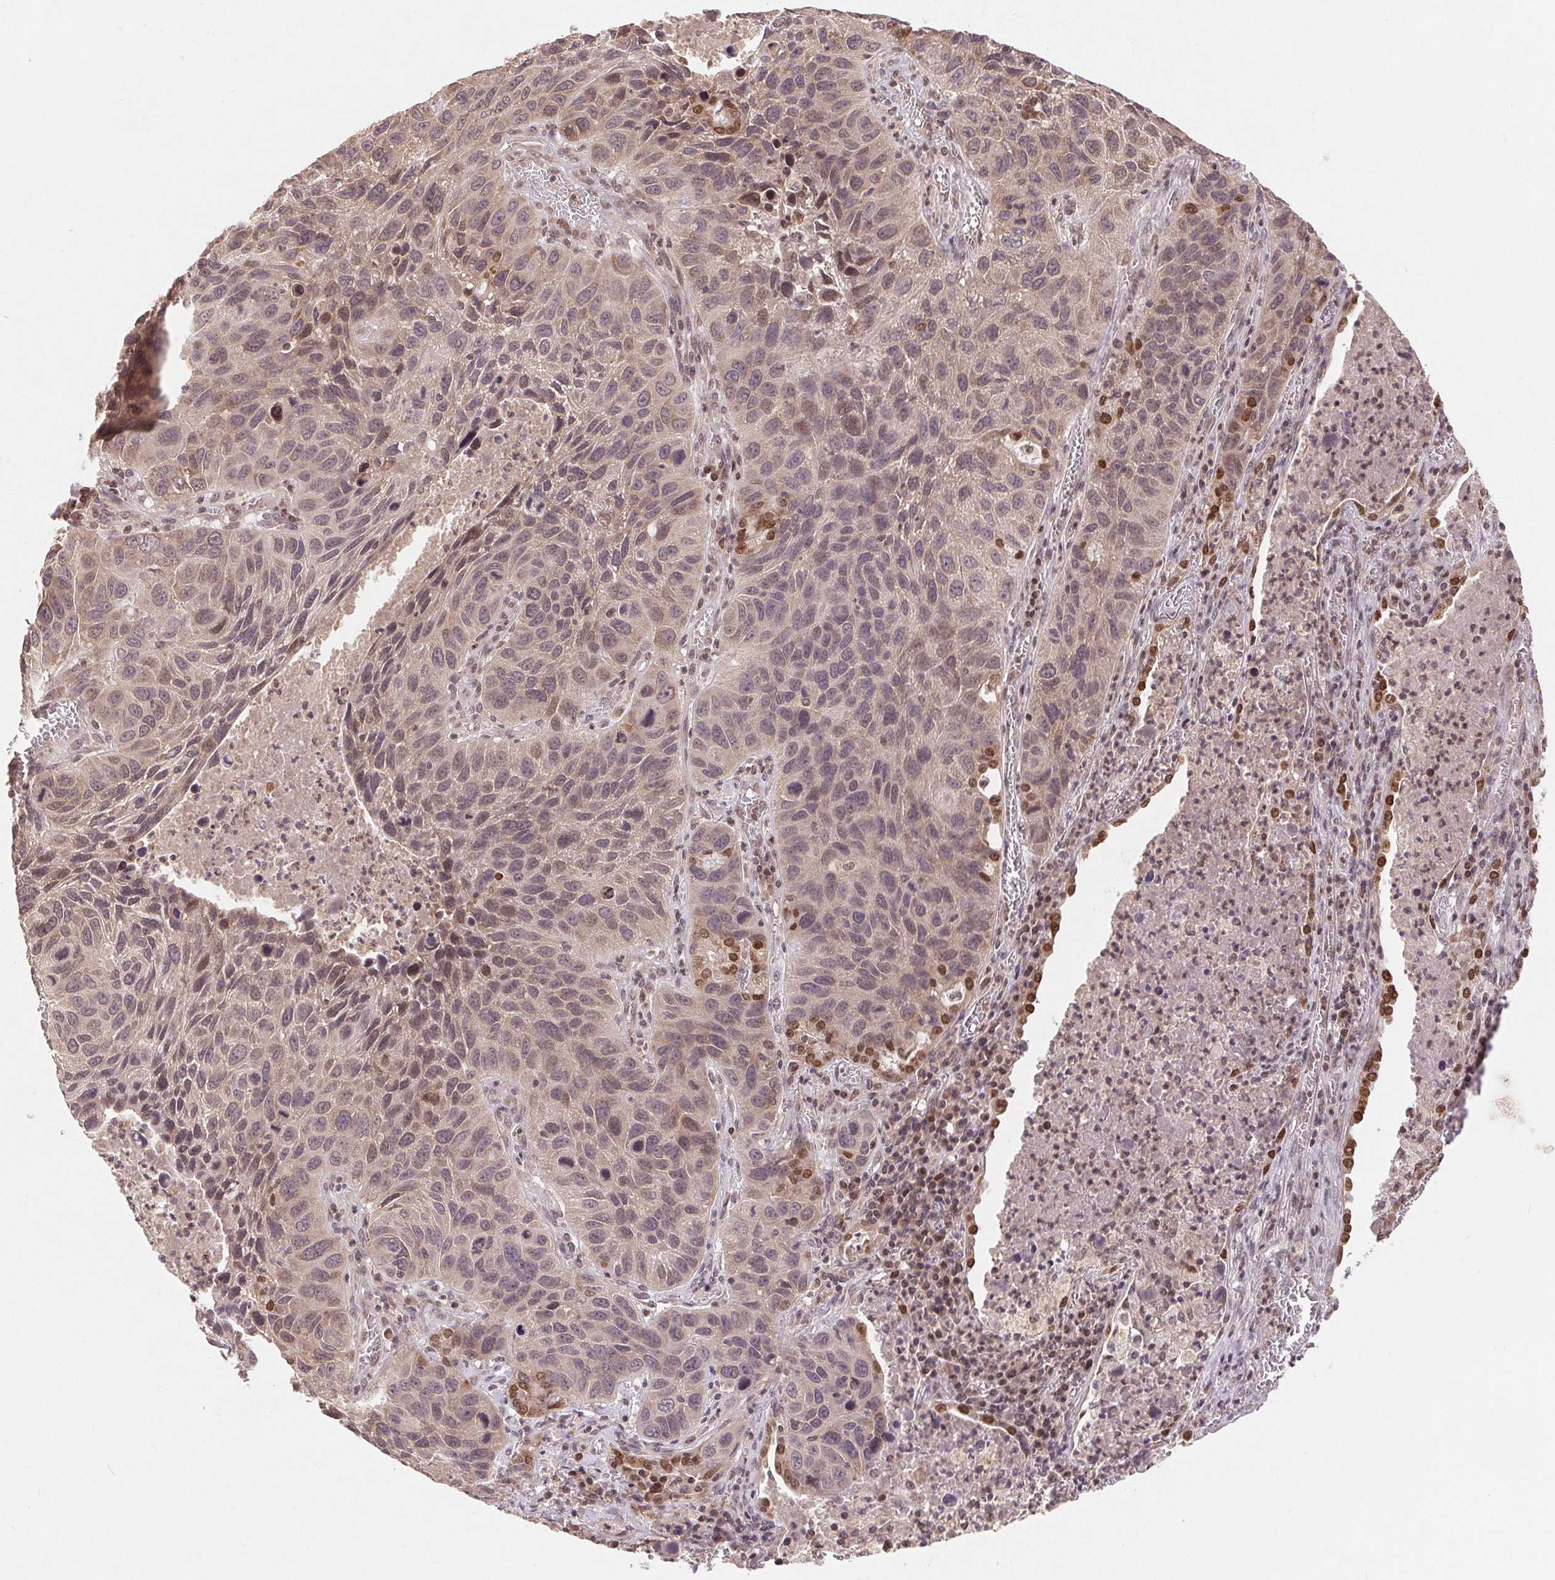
{"staining": {"intensity": "negative", "quantity": "none", "location": "none"}, "tissue": "lung cancer", "cell_type": "Tumor cells", "image_type": "cancer", "snomed": [{"axis": "morphology", "description": "Squamous cell carcinoma, NOS"}, {"axis": "topography", "description": "Lung"}], "caption": "The IHC image has no significant expression in tumor cells of lung squamous cell carcinoma tissue. (DAB (3,3'-diaminobenzidine) IHC, high magnification).", "gene": "HMGN3", "patient": {"sex": "female", "age": 61}}